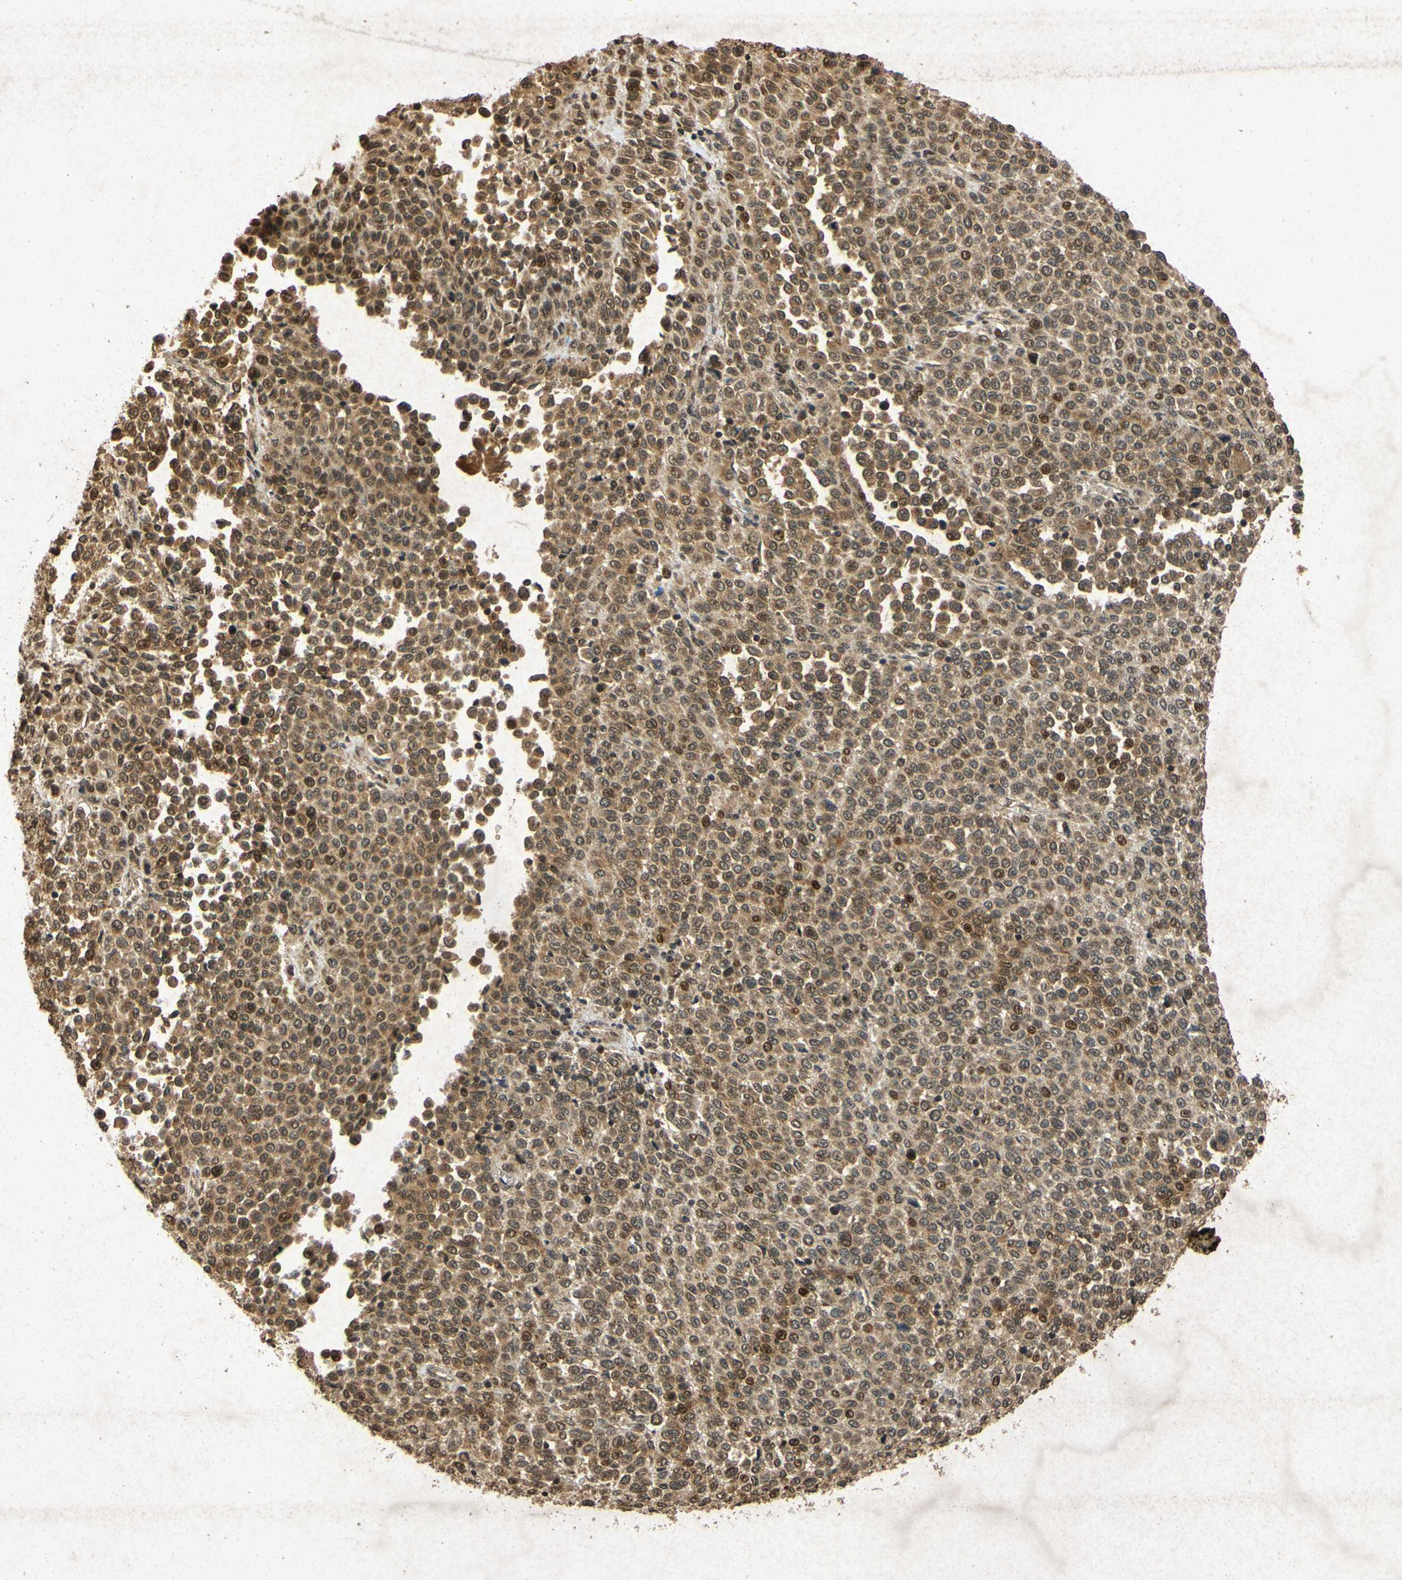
{"staining": {"intensity": "moderate", "quantity": ">75%", "location": "cytoplasmic/membranous,nuclear"}, "tissue": "melanoma", "cell_type": "Tumor cells", "image_type": "cancer", "snomed": [{"axis": "morphology", "description": "Malignant melanoma, Metastatic site"}, {"axis": "topography", "description": "Pancreas"}], "caption": "This photomicrograph displays immunohistochemistry (IHC) staining of human malignant melanoma (metastatic site), with medium moderate cytoplasmic/membranous and nuclear positivity in about >75% of tumor cells.", "gene": "ATP6V1H", "patient": {"sex": "female", "age": 30}}